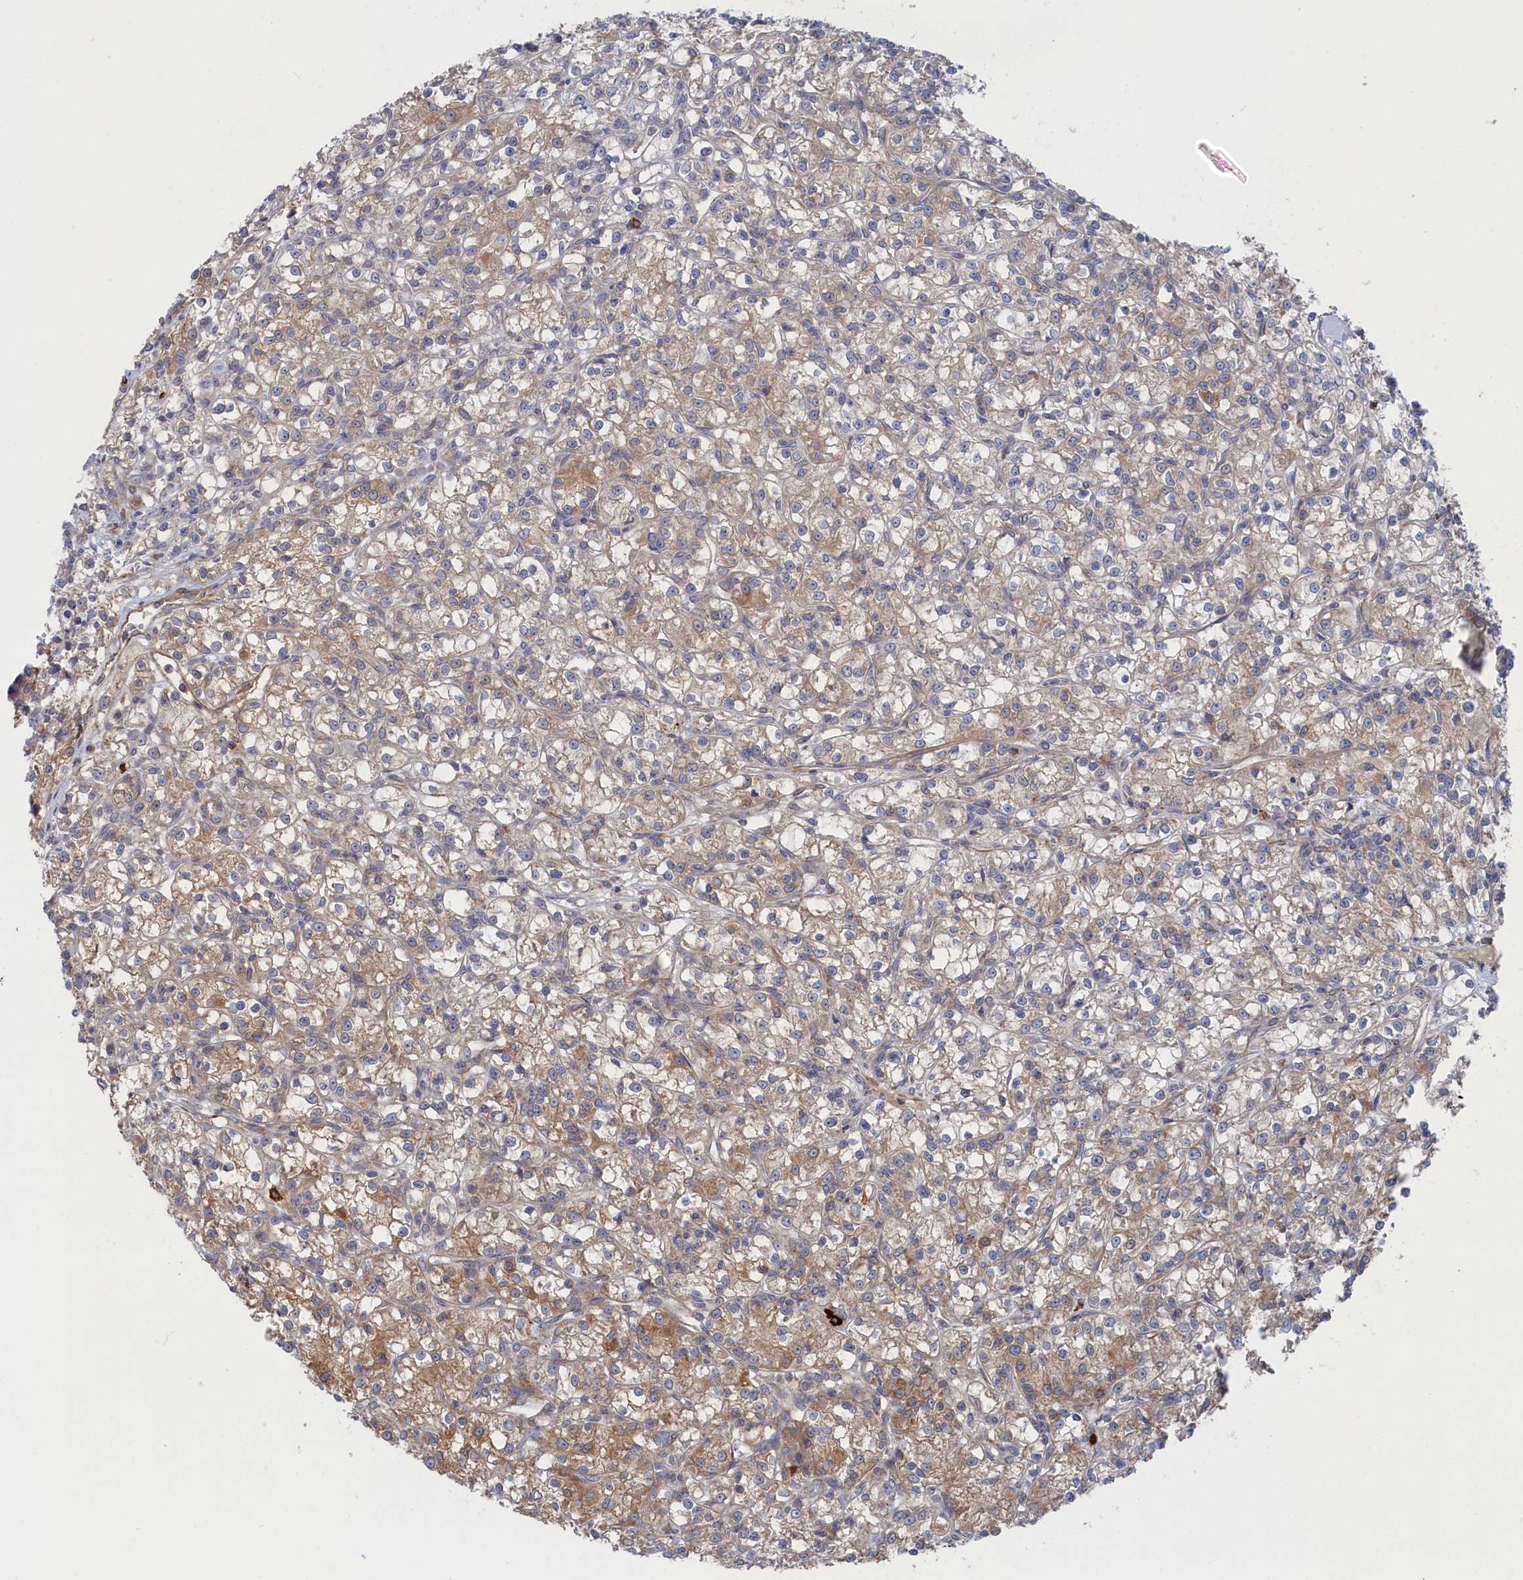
{"staining": {"intensity": "moderate", "quantity": "<25%", "location": "cytoplasmic/membranous"}, "tissue": "renal cancer", "cell_type": "Tumor cells", "image_type": "cancer", "snomed": [{"axis": "morphology", "description": "Adenocarcinoma, NOS"}, {"axis": "topography", "description": "Kidney"}], "caption": "Renal cancer was stained to show a protein in brown. There is low levels of moderate cytoplasmic/membranous positivity in about <25% of tumor cells.", "gene": "FILIP1L", "patient": {"sex": "female", "age": 59}}